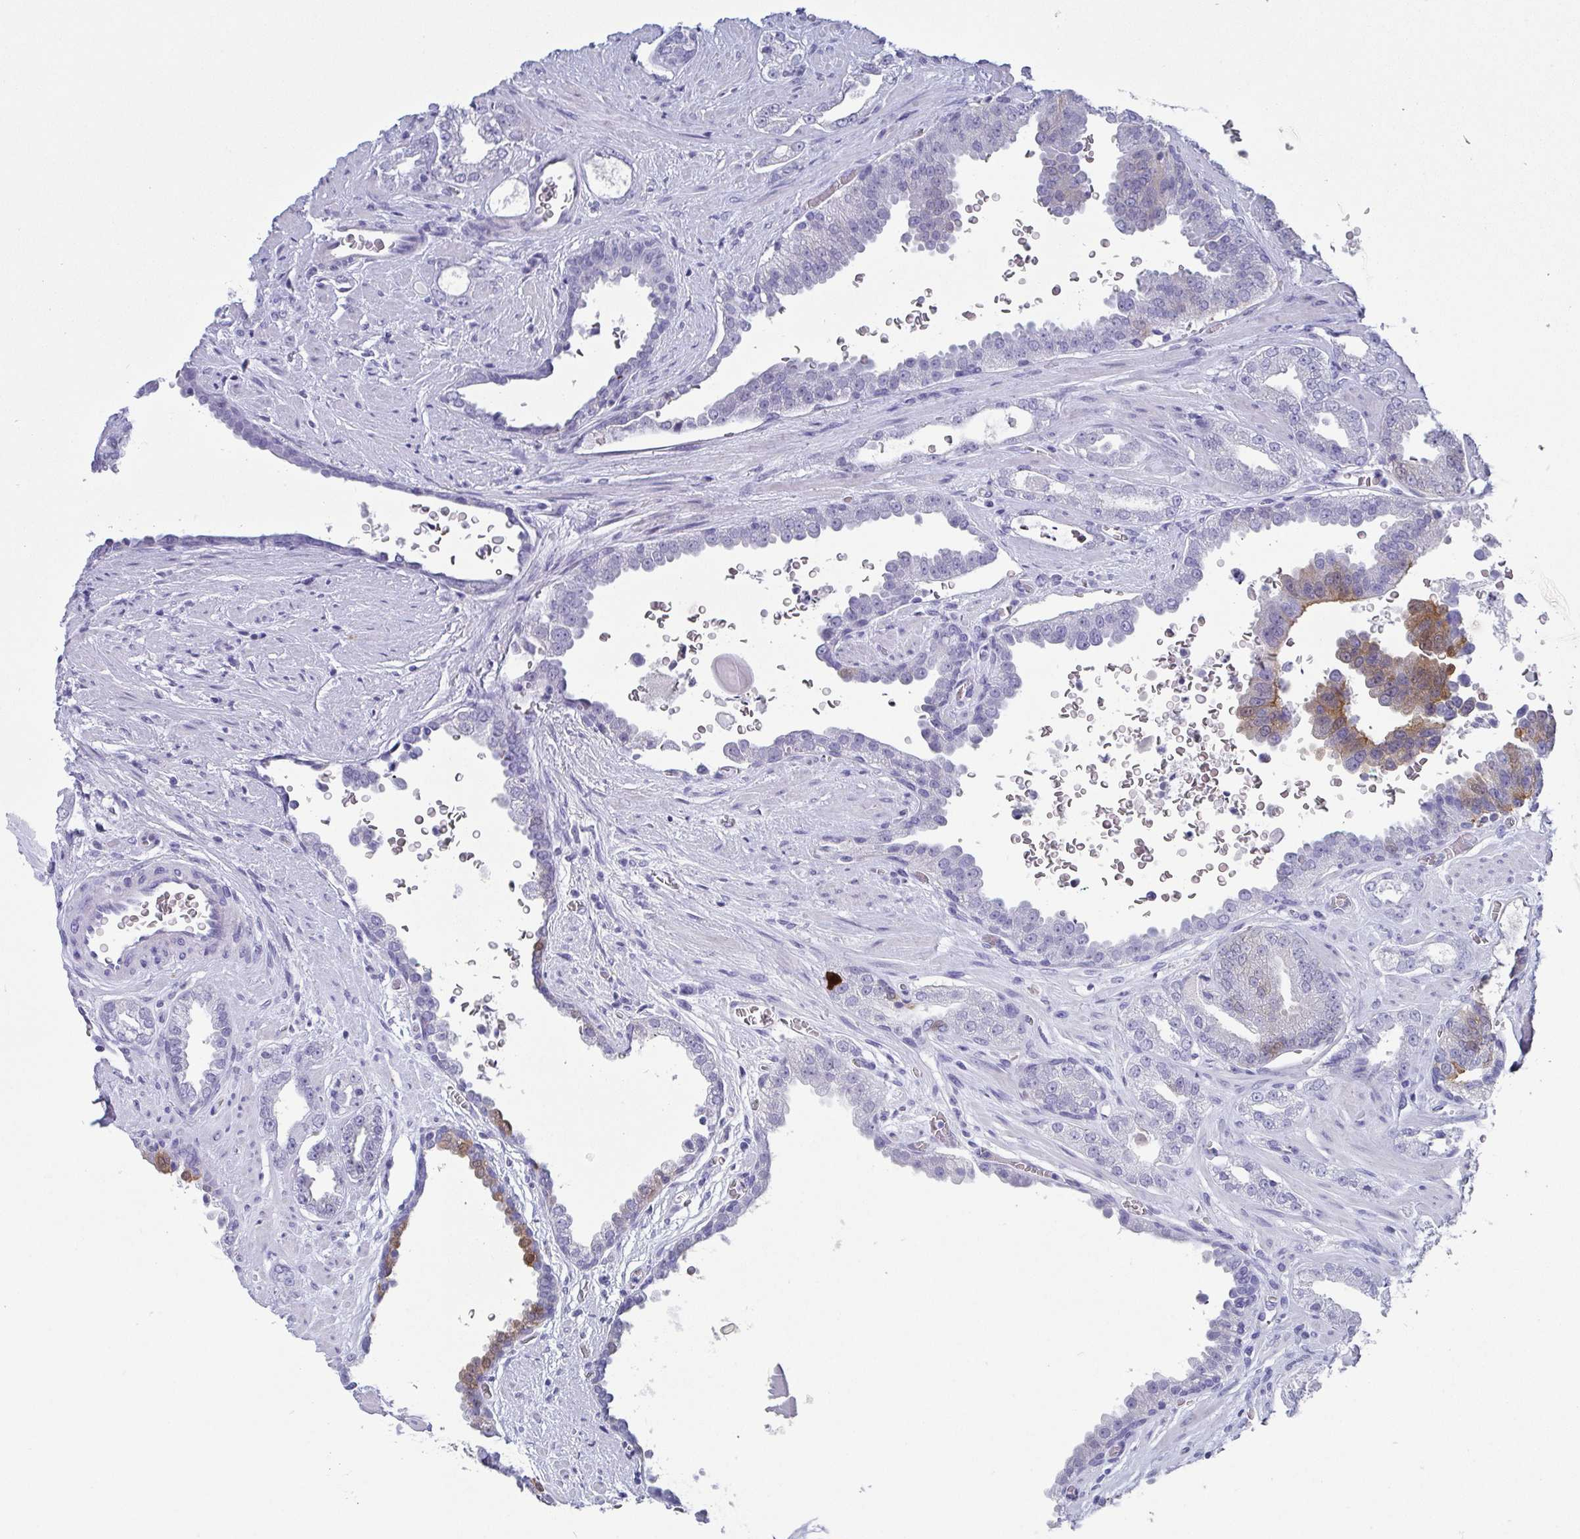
{"staining": {"intensity": "negative", "quantity": "none", "location": "none"}, "tissue": "prostate cancer", "cell_type": "Tumor cells", "image_type": "cancer", "snomed": [{"axis": "morphology", "description": "Adenocarcinoma, Low grade"}, {"axis": "topography", "description": "Prostate"}], "caption": "There is no significant positivity in tumor cells of prostate low-grade adenocarcinoma.", "gene": "SCGN", "patient": {"sex": "male", "age": 67}}